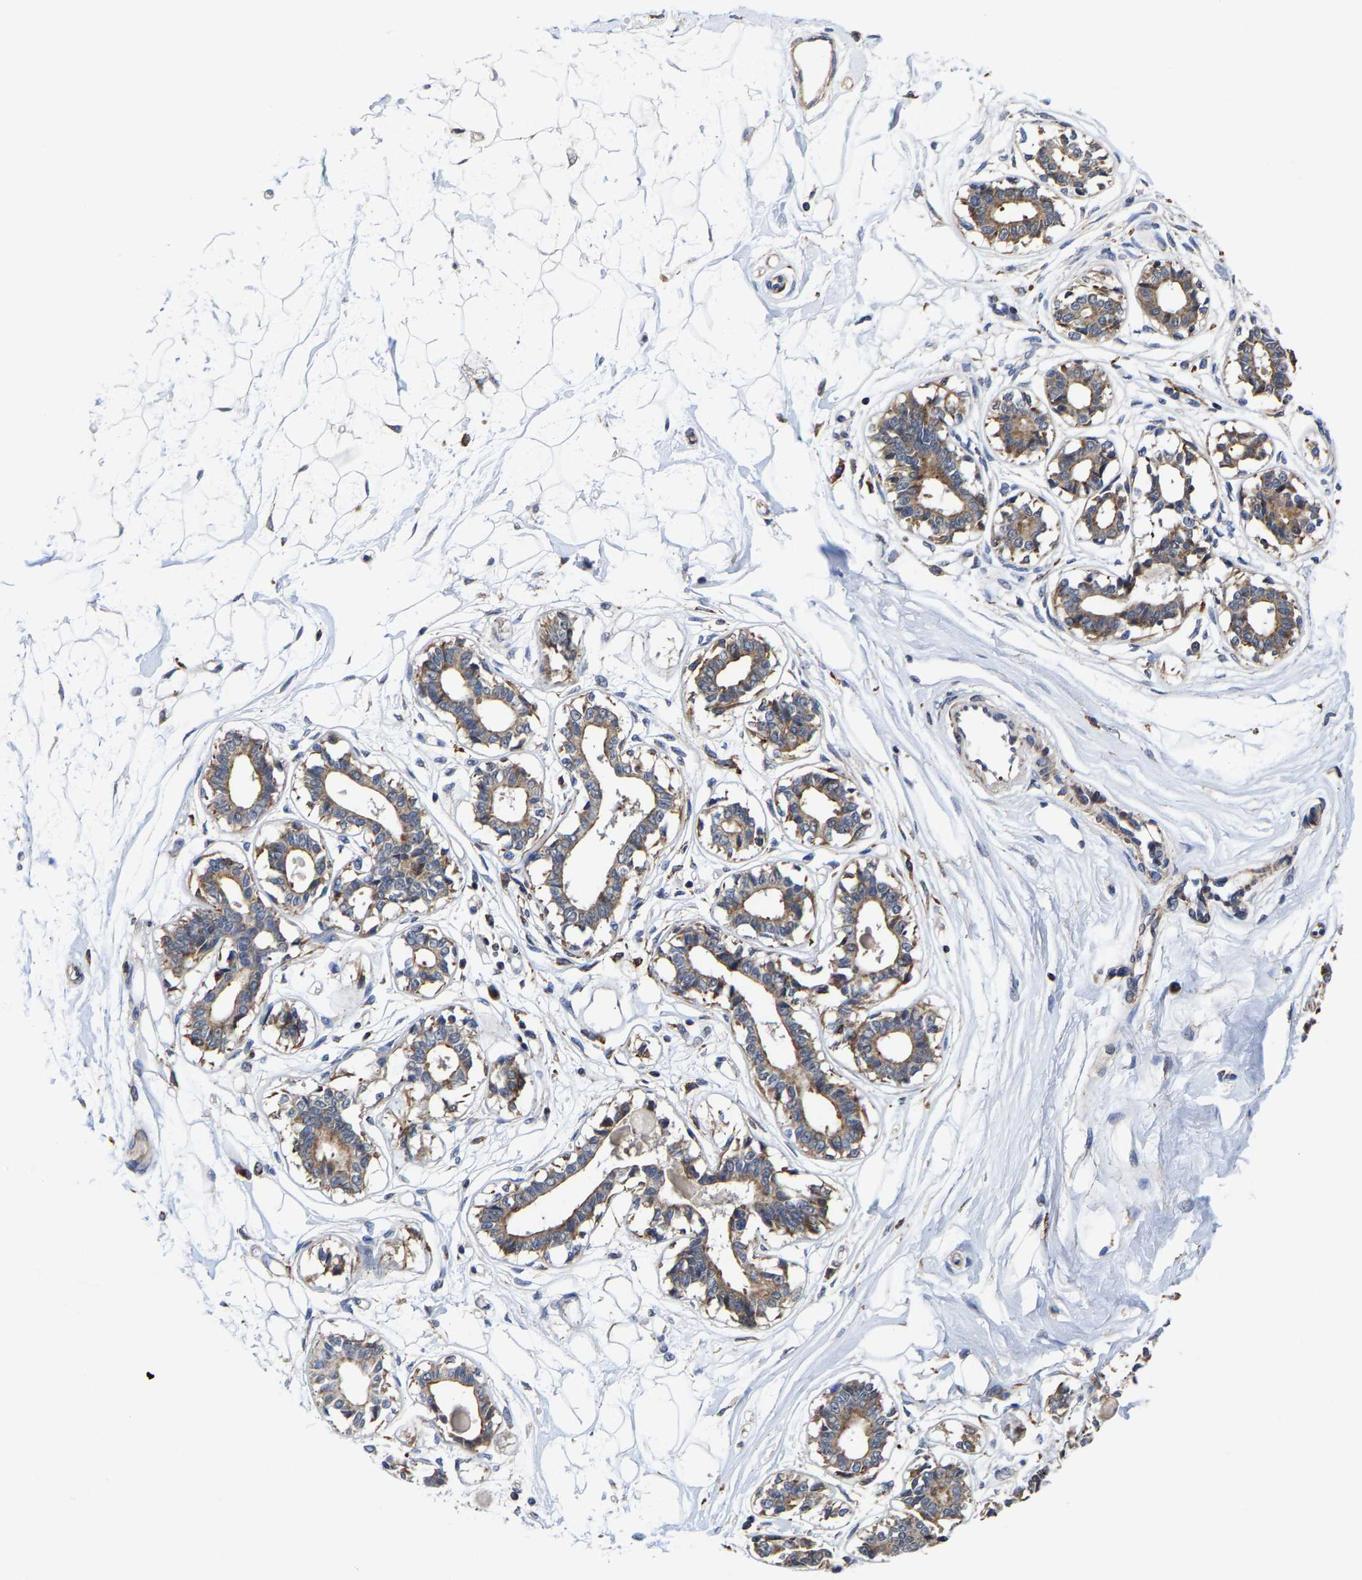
{"staining": {"intensity": "negative", "quantity": "none", "location": "none"}, "tissue": "breast", "cell_type": "Adipocytes", "image_type": "normal", "snomed": [{"axis": "morphology", "description": "Normal tissue, NOS"}, {"axis": "topography", "description": "Breast"}], "caption": "A micrograph of human breast is negative for staining in adipocytes. The staining was performed using DAB to visualize the protein expression in brown, while the nuclei were stained in blue with hematoxylin (Magnification: 20x).", "gene": "PFKFB3", "patient": {"sex": "female", "age": 45}}